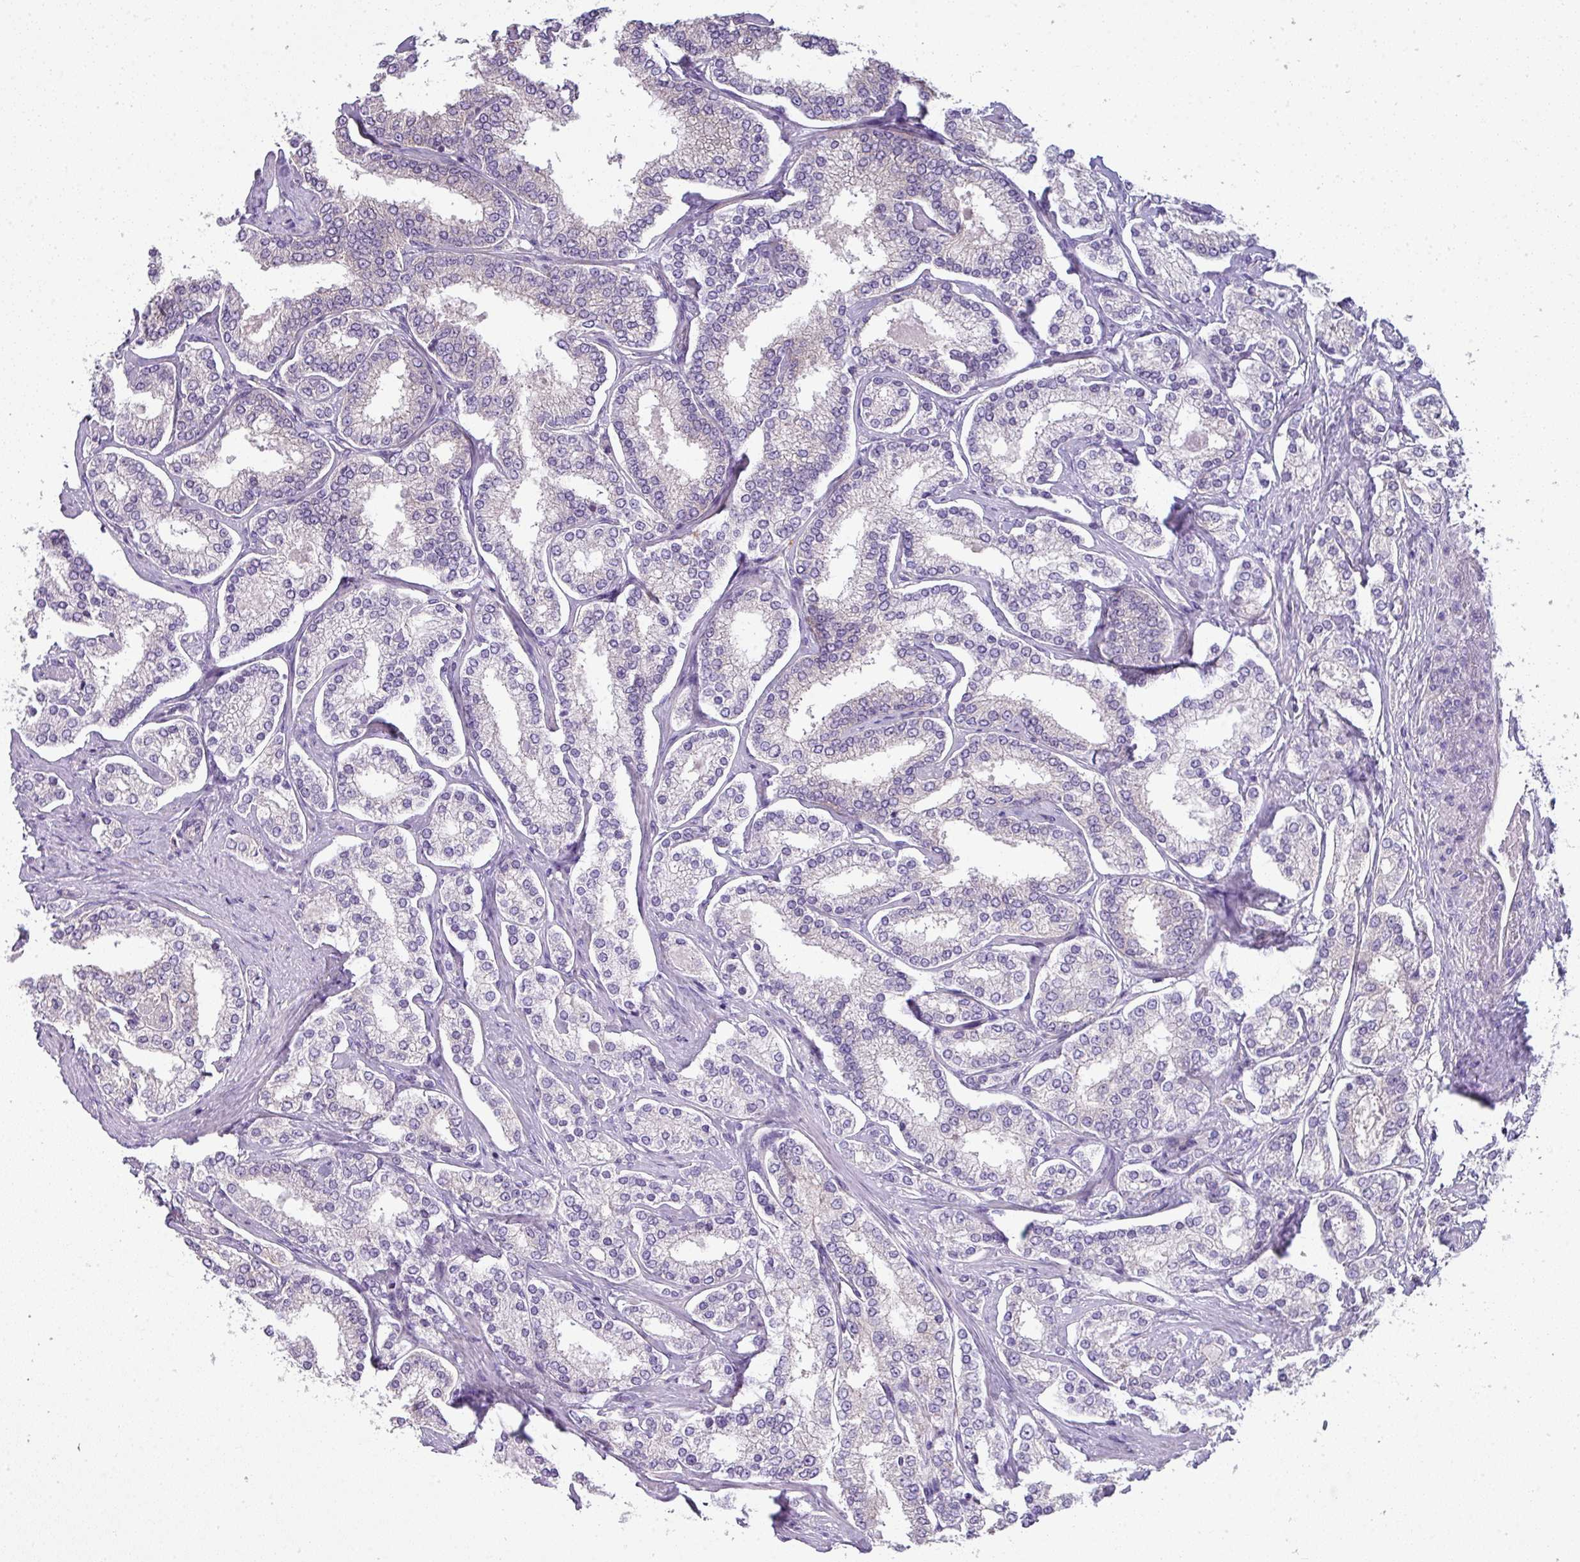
{"staining": {"intensity": "negative", "quantity": "none", "location": "none"}, "tissue": "prostate cancer", "cell_type": "Tumor cells", "image_type": "cancer", "snomed": [{"axis": "morphology", "description": "Normal tissue, NOS"}, {"axis": "morphology", "description": "Adenocarcinoma, High grade"}, {"axis": "topography", "description": "Prostate"}], "caption": "An image of prostate adenocarcinoma (high-grade) stained for a protein displays no brown staining in tumor cells. Nuclei are stained in blue.", "gene": "PALS2", "patient": {"sex": "male", "age": 83}}